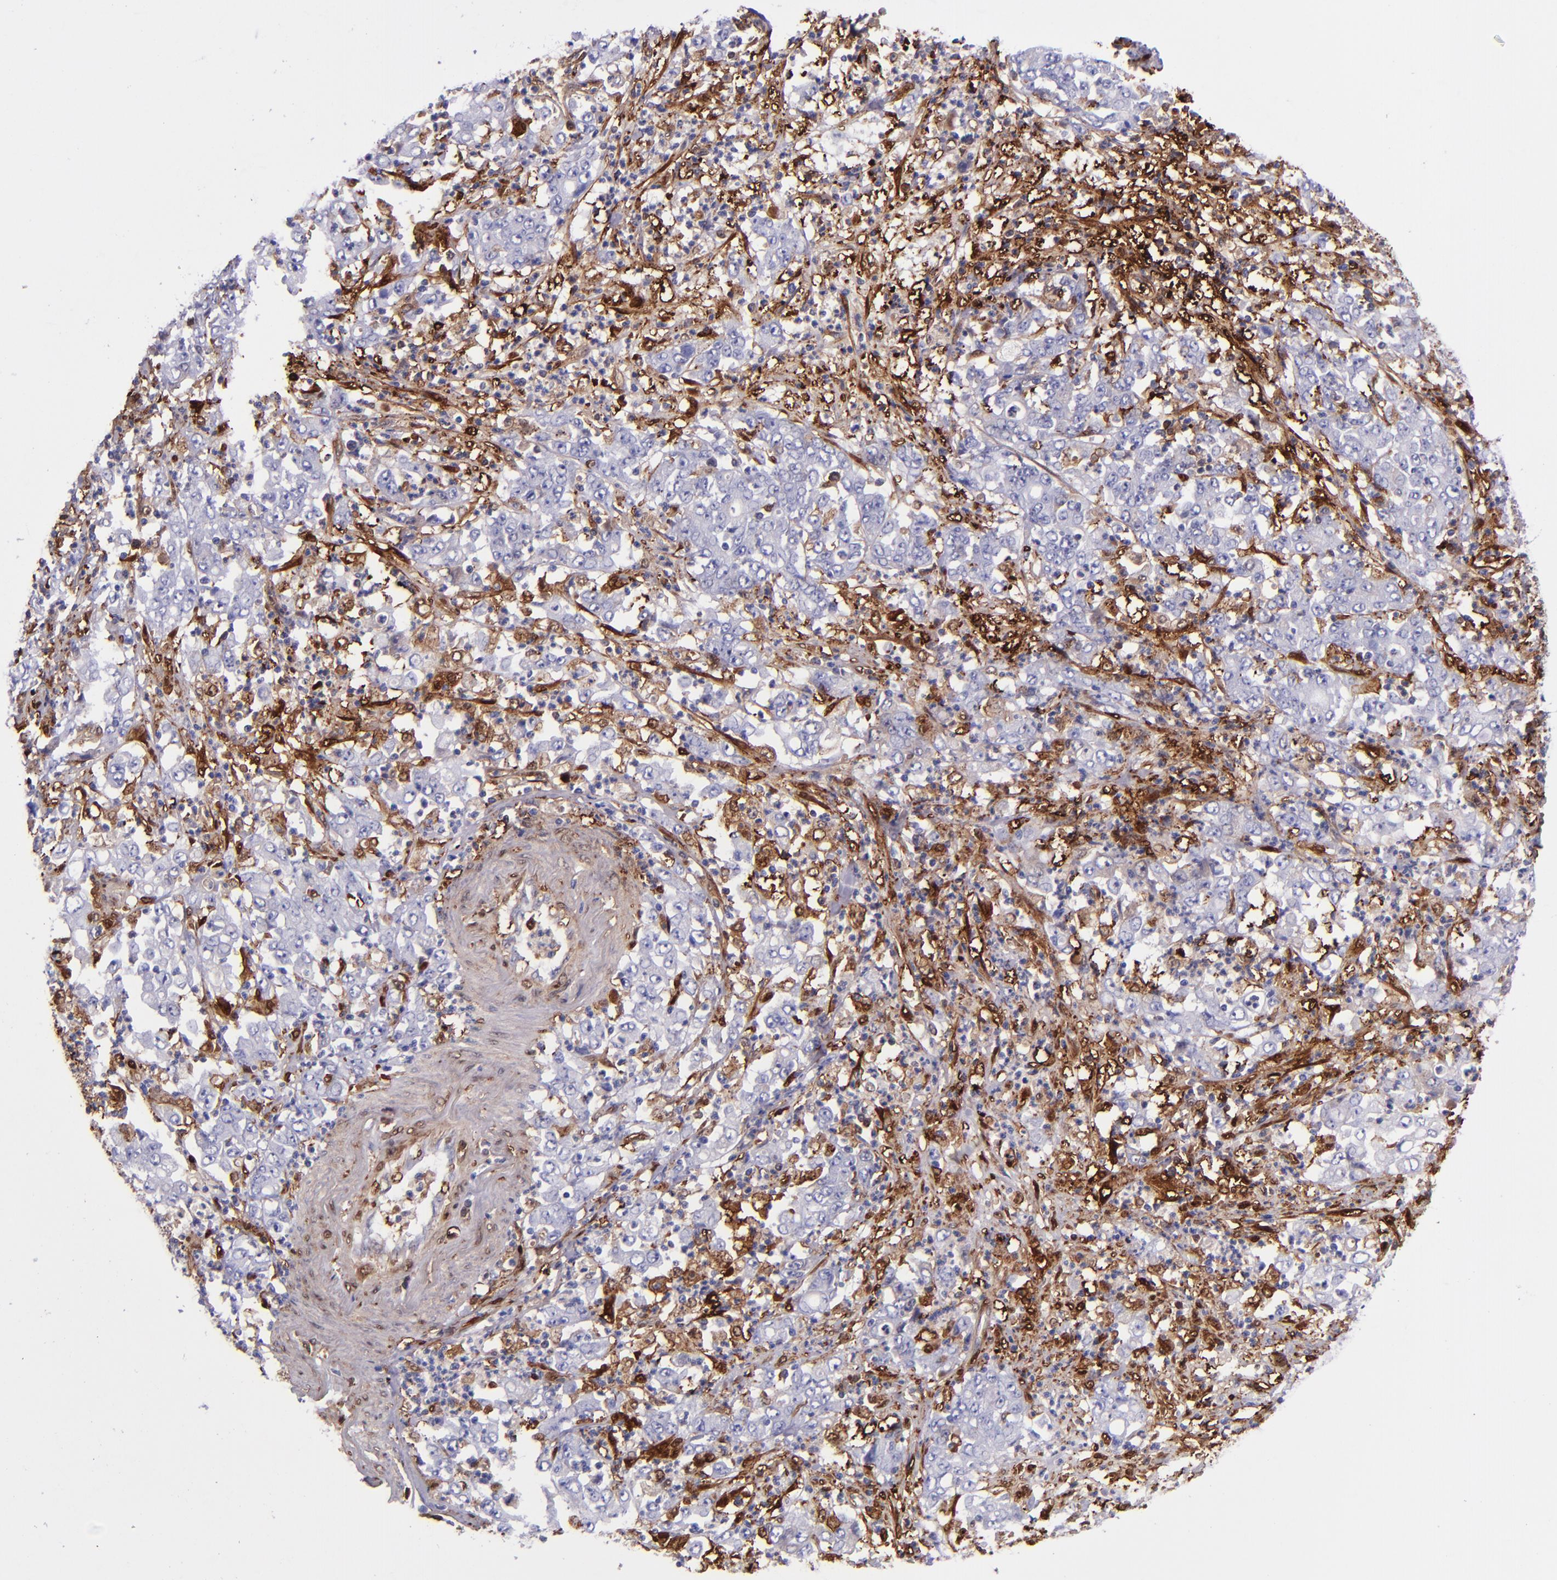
{"staining": {"intensity": "negative", "quantity": "none", "location": "none"}, "tissue": "stomach cancer", "cell_type": "Tumor cells", "image_type": "cancer", "snomed": [{"axis": "morphology", "description": "Adenocarcinoma, NOS"}, {"axis": "topography", "description": "Stomach, lower"}], "caption": "Stomach cancer (adenocarcinoma) was stained to show a protein in brown. There is no significant staining in tumor cells.", "gene": "LGALS1", "patient": {"sex": "female", "age": 71}}